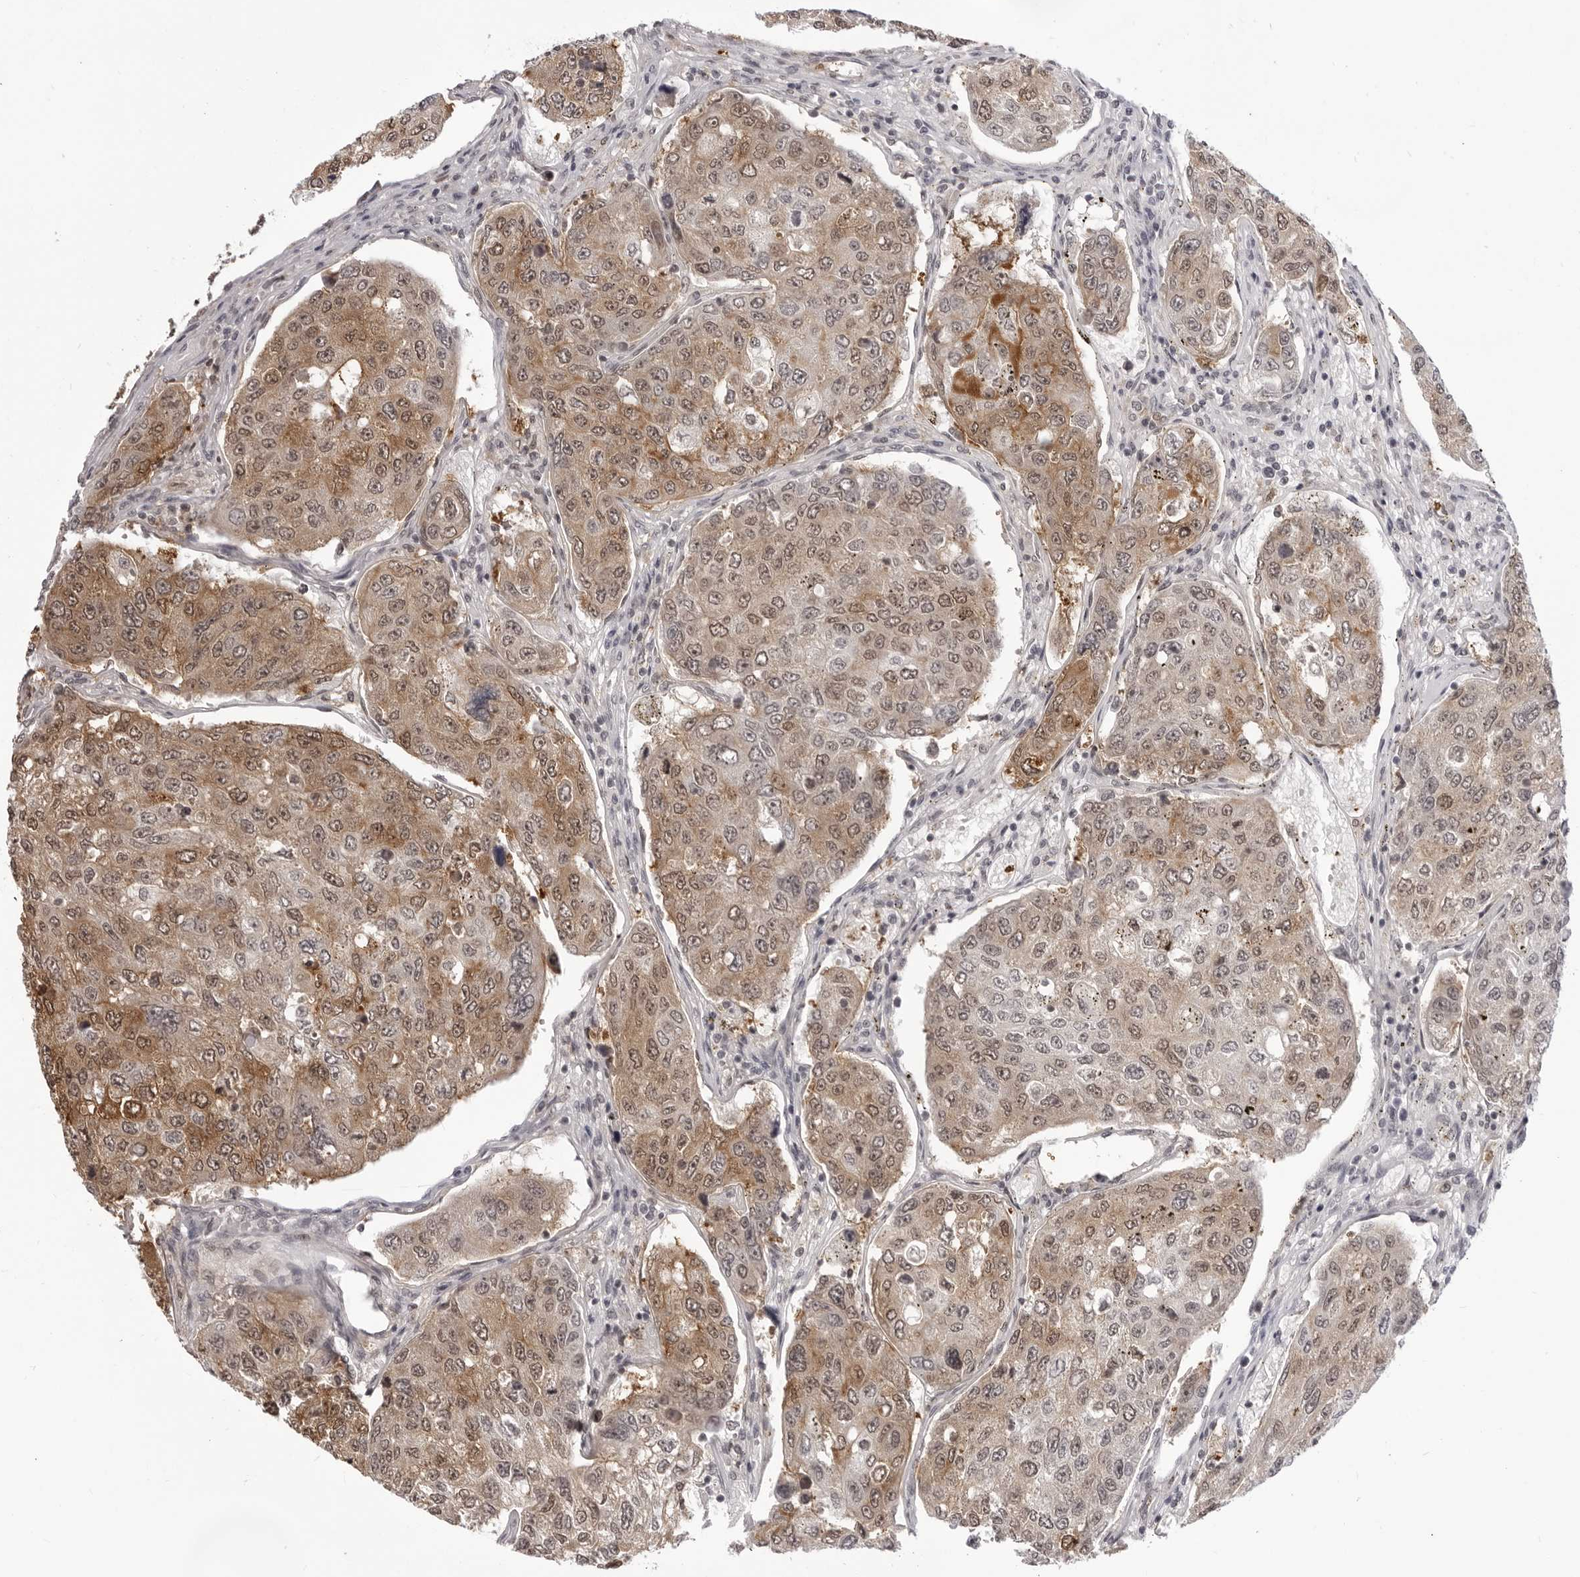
{"staining": {"intensity": "moderate", "quantity": ">75%", "location": "cytoplasmic/membranous,nuclear"}, "tissue": "urothelial cancer", "cell_type": "Tumor cells", "image_type": "cancer", "snomed": [{"axis": "morphology", "description": "Urothelial carcinoma, High grade"}, {"axis": "topography", "description": "Lymph node"}, {"axis": "topography", "description": "Urinary bladder"}], "caption": "Immunohistochemical staining of high-grade urothelial carcinoma reveals moderate cytoplasmic/membranous and nuclear protein staining in approximately >75% of tumor cells.", "gene": "SRGAP2", "patient": {"sex": "male", "age": 51}}